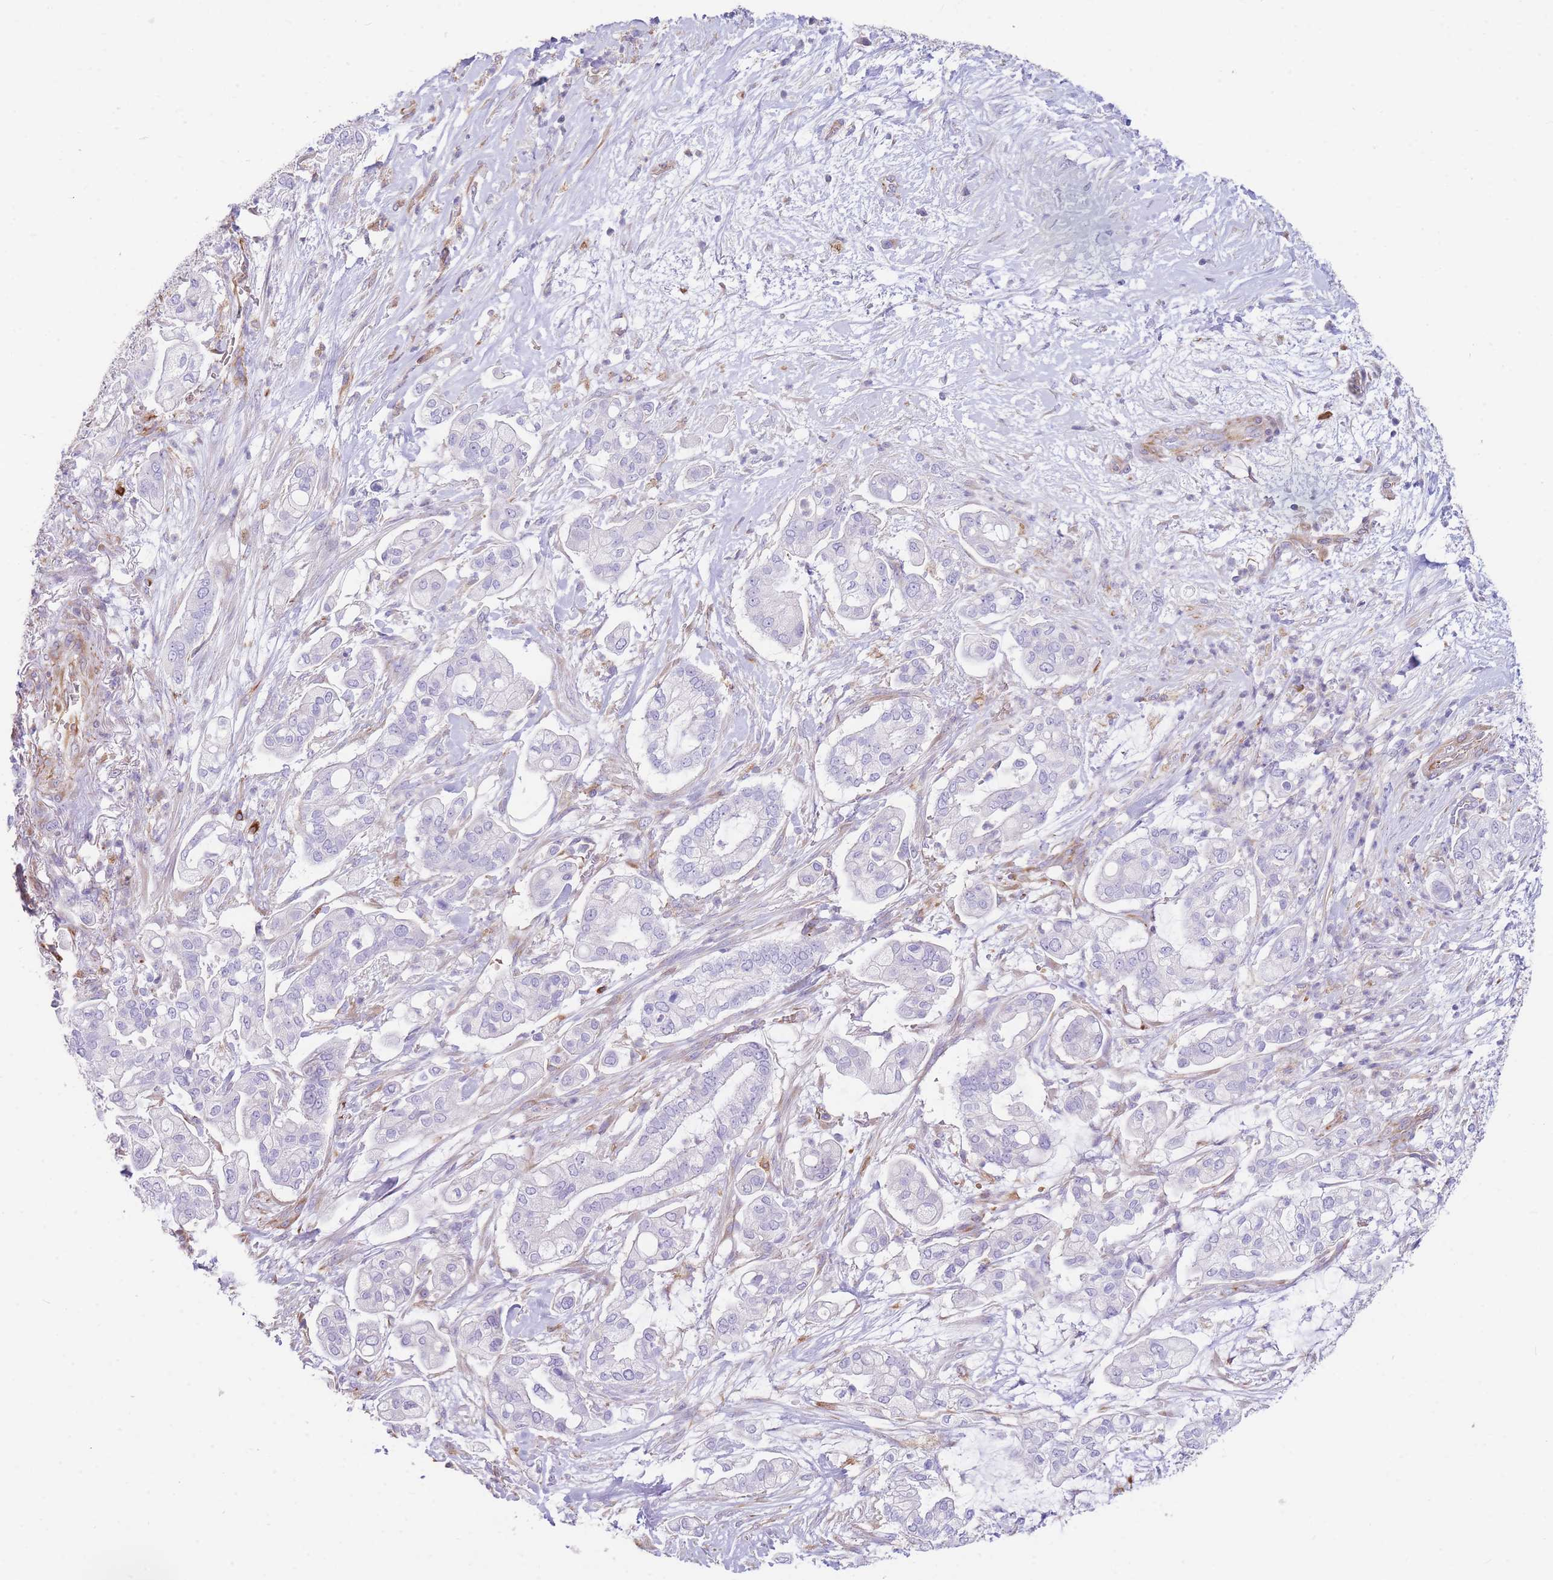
{"staining": {"intensity": "negative", "quantity": "none", "location": "none"}, "tissue": "pancreatic cancer", "cell_type": "Tumor cells", "image_type": "cancer", "snomed": [{"axis": "morphology", "description": "Adenocarcinoma, NOS"}, {"axis": "topography", "description": "Pancreas"}], "caption": "Micrograph shows no protein expression in tumor cells of pancreatic cancer tissue.", "gene": "ANKRD53", "patient": {"sex": "female", "age": 69}}